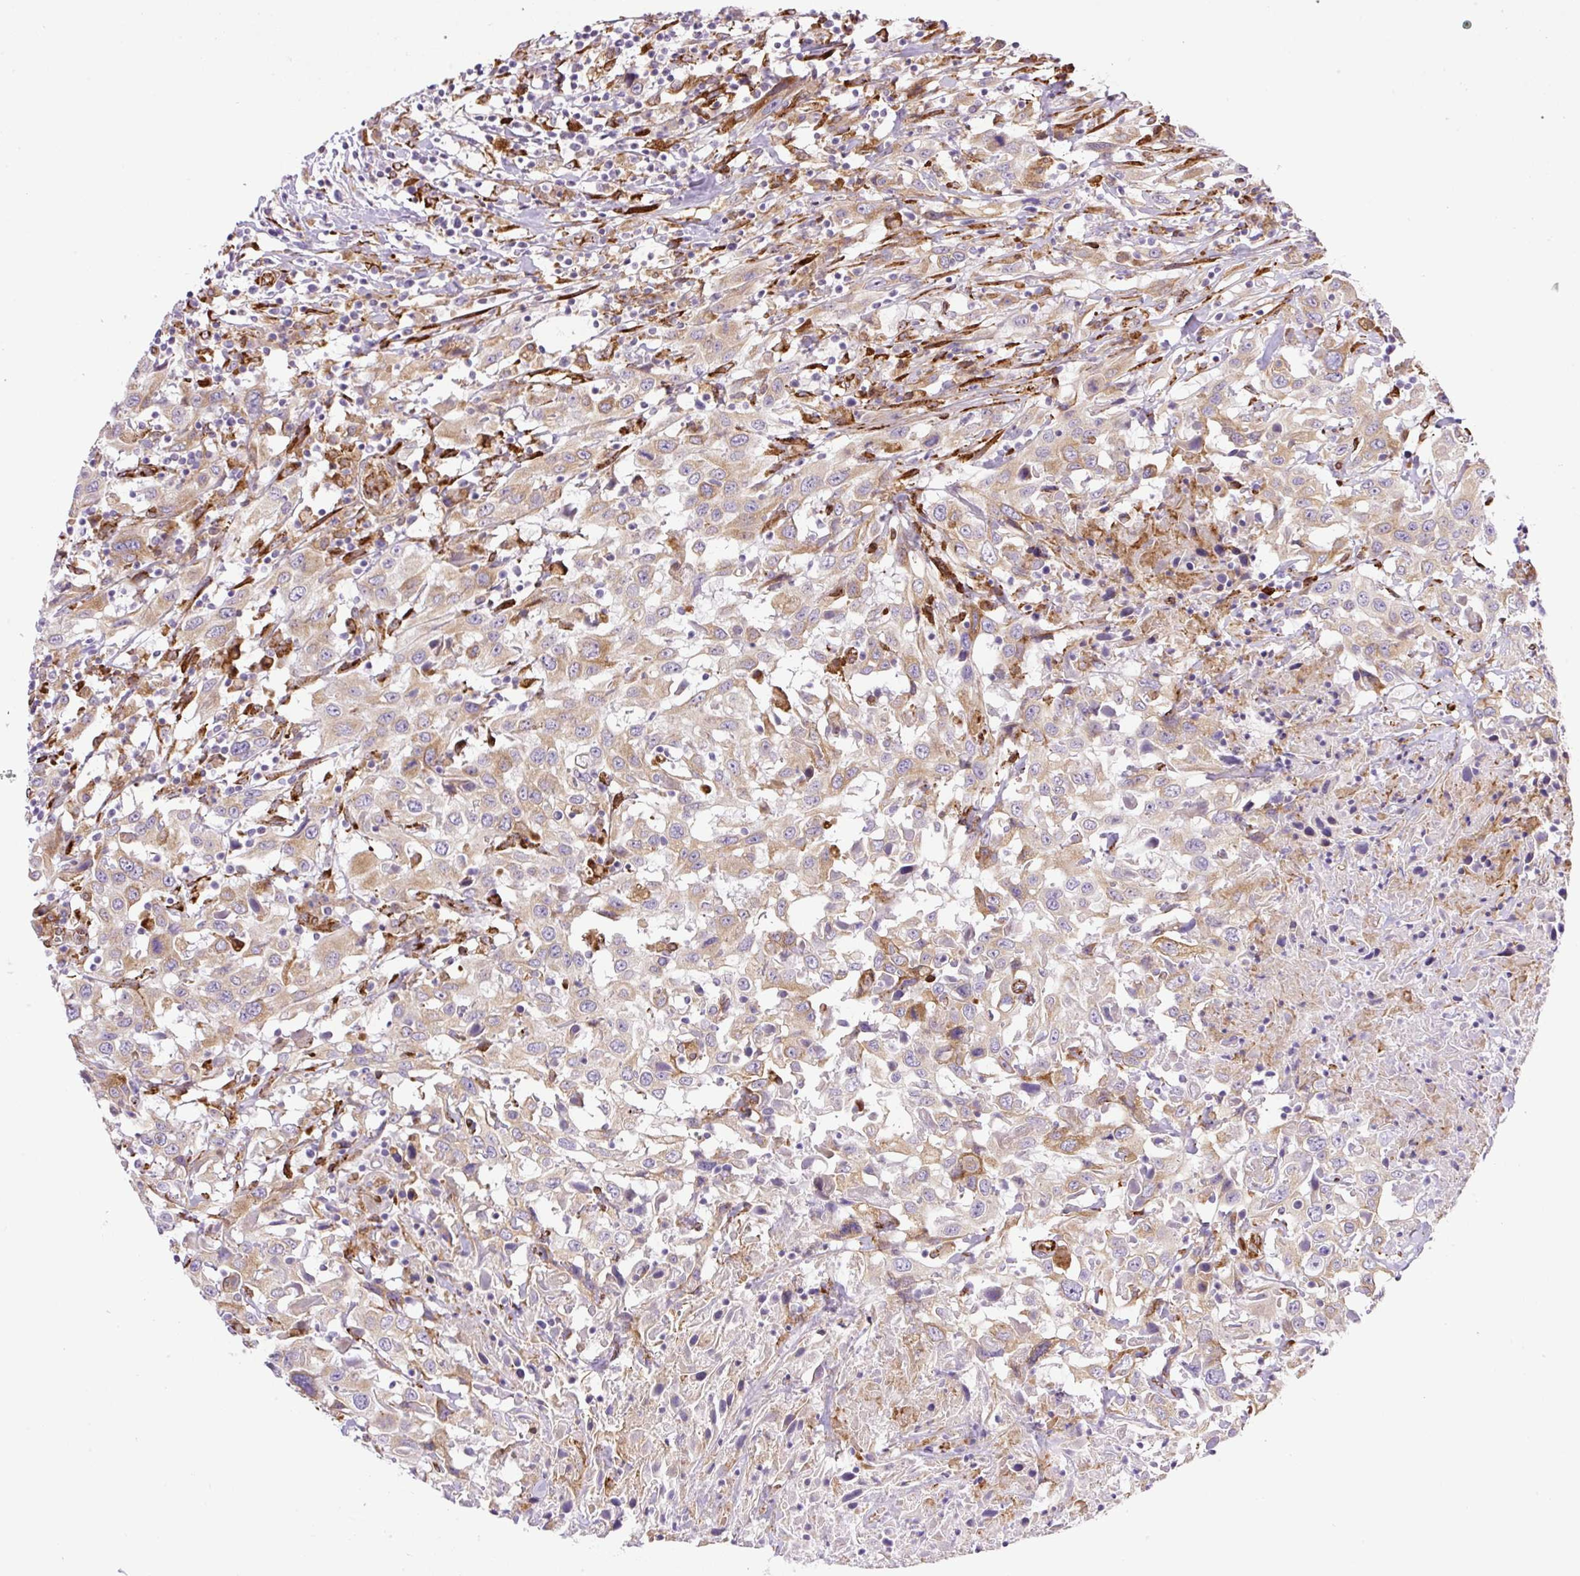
{"staining": {"intensity": "weak", "quantity": ">75%", "location": "cytoplasmic/membranous"}, "tissue": "urothelial cancer", "cell_type": "Tumor cells", "image_type": "cancer", "snomed": [{"axis": "morphology", "description": "Urothelial carcinoma, High grade"}, {"axis": "topography", "description": "Urinary bladder"}], "caption": "Protein analysis of urothelial carcinoma (high-grade) tissue demonstrates weak cytoplasmic/membranous expression in about >75% of tumor cells. The staining is performed using DAB brown chromogen to label protein expression. The nuclei are counter-stained blue using hematoxylin.", "gene": "RAB30", "patient": {"sex": "male", "age": 61}}